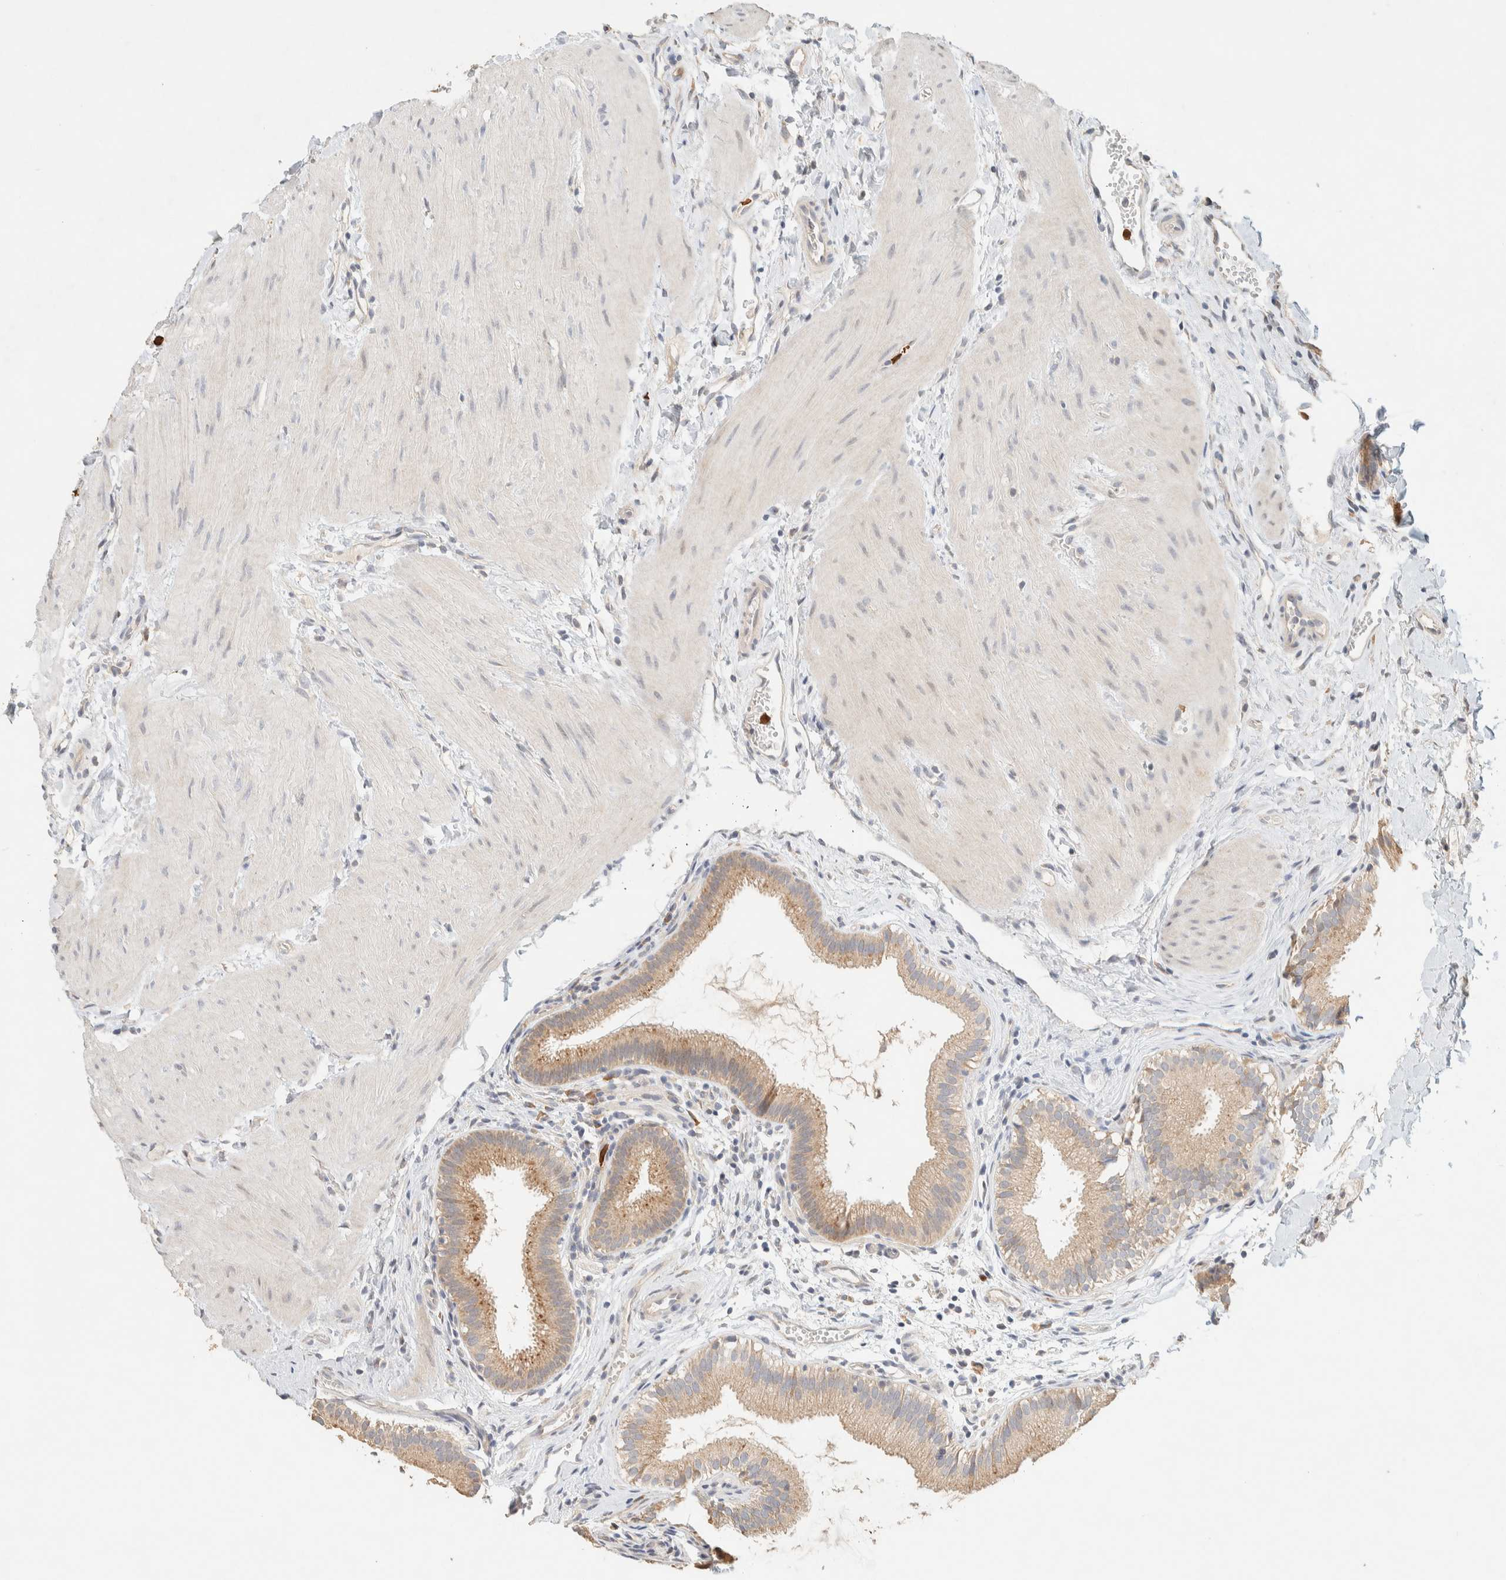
{"staining": {"intensity": "moderate", "quantity": ">75%", "location": "cytoplasmic/membranous"}, "tissue": "gallbladder", "cell_type": "Glandular cells", "image_type": "normal", "snomed": [{"axis": "morphology", "description": "Normal tissue, NOS"}, {"axis": "topography", "description": "Gallbladder"}], "caption": "High-magnification brightfield microscopy of unremarkable gallbladder stained with DAB (brown) and counterstained with hematoxylin (blue). glandular cells exhibit moderate cytoplasmic/membranous staining is identified in about>75% of cells.", "gene": "TTC3", "patient": {"sex": "female", "age": 26}}